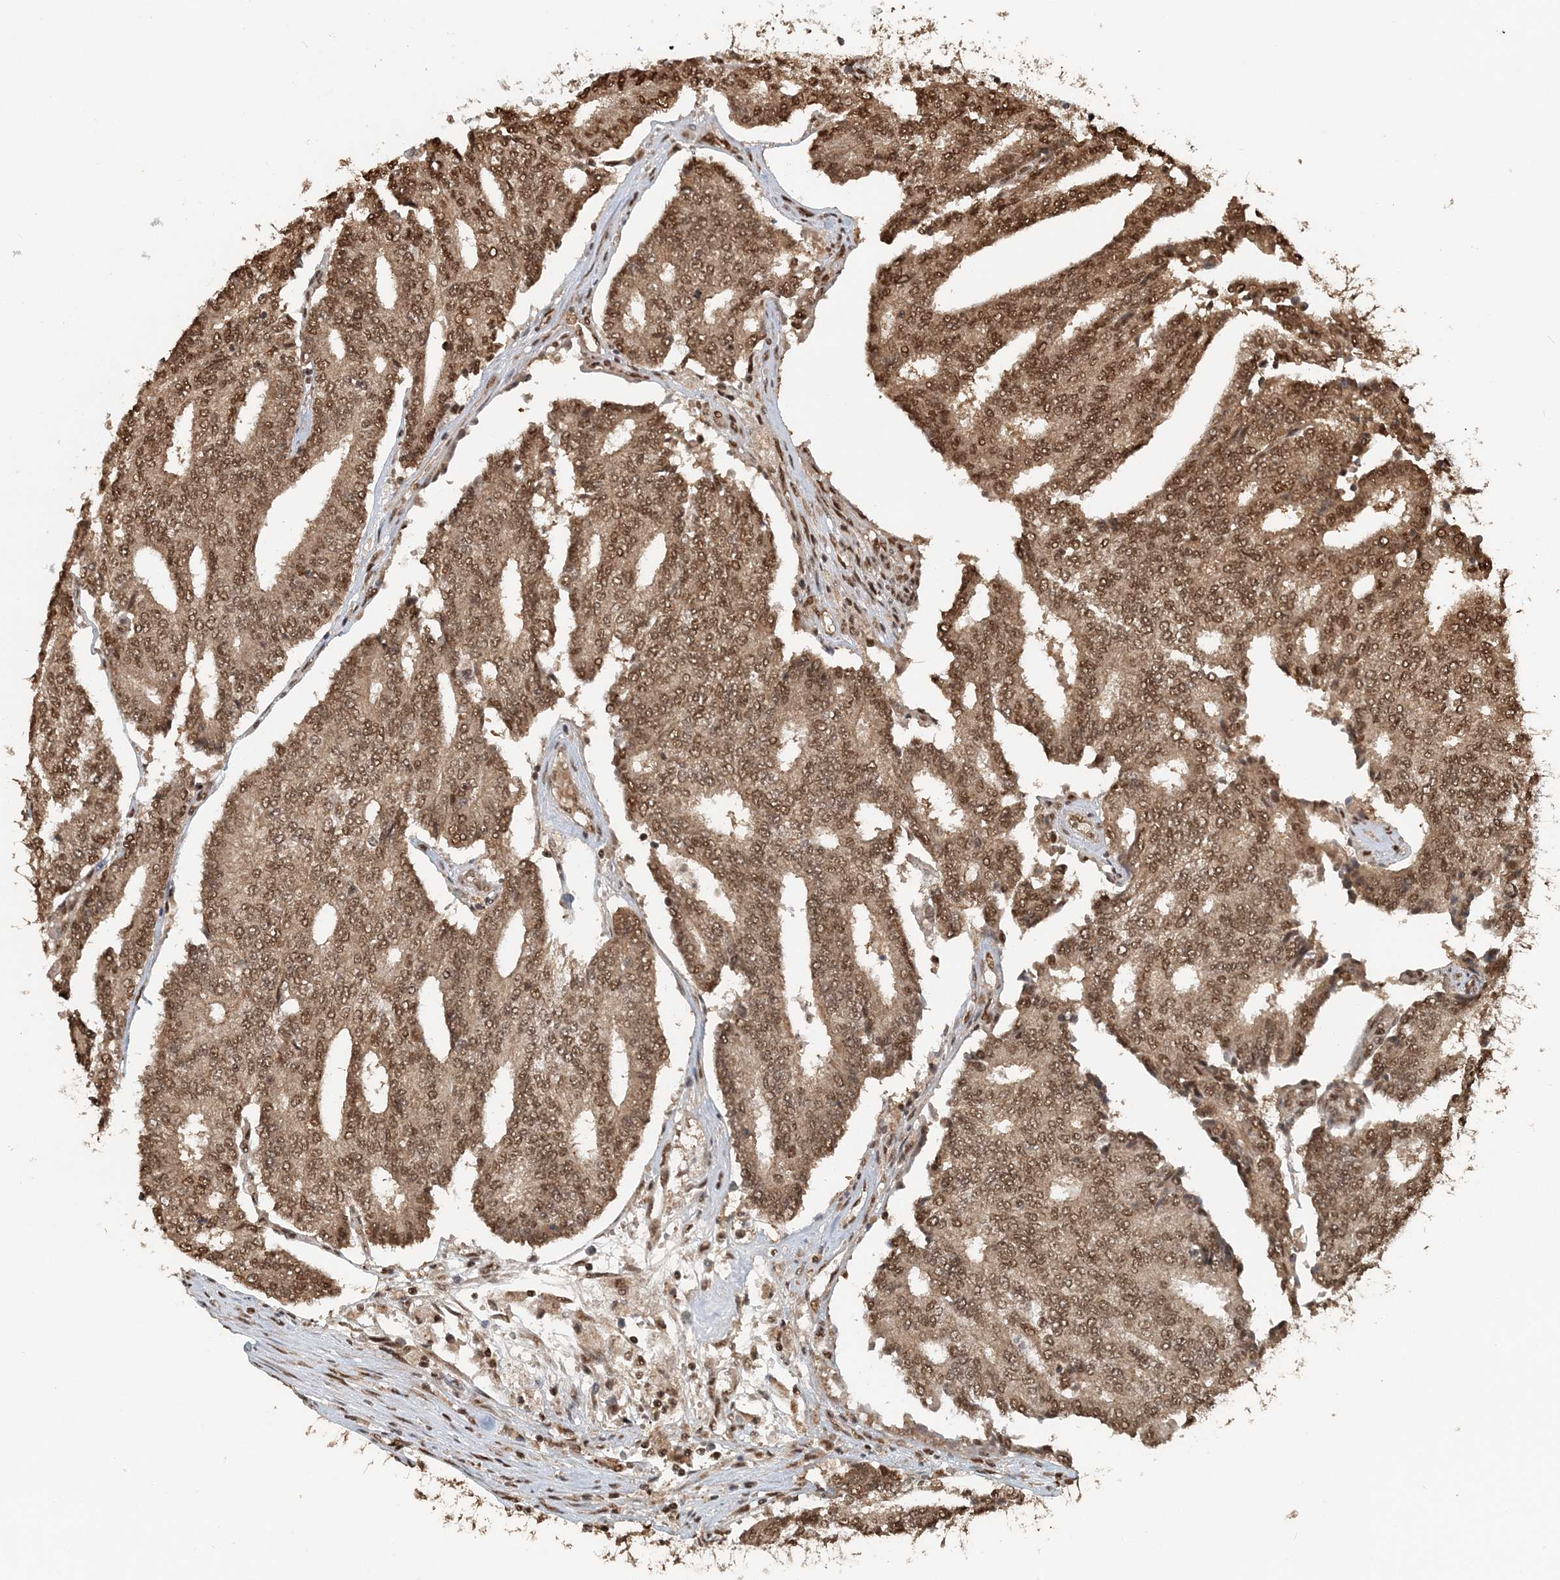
{"staining": {"intensity": "moderate", "quantity": ">75%", "location": "cytoplasmic/membranous,nuclear"}, "tissue": "prostate cancer", "cell_type": "Tumor cells", "image_type": "cancer", "snomed": [{"axis": "morphology", "description": "Normal tissue, NOS"}, {"axis": "morphology", "description": "Adenocarcinoma, High grade"}, {"axis": "topography", "description": "Prostate"}, {"axis": "topography", "description": "Seminal veicle"}], "caption": "Immunohistochemistry (IHC) (DAB) staining of prostate cancer demonstrates moderate cytoplasmic/membranous and nuclear protein staining in approximately >75% of tumor cells.", "gene": "ARHGAP35", "patient": {"sex": "male", "age": 55}}